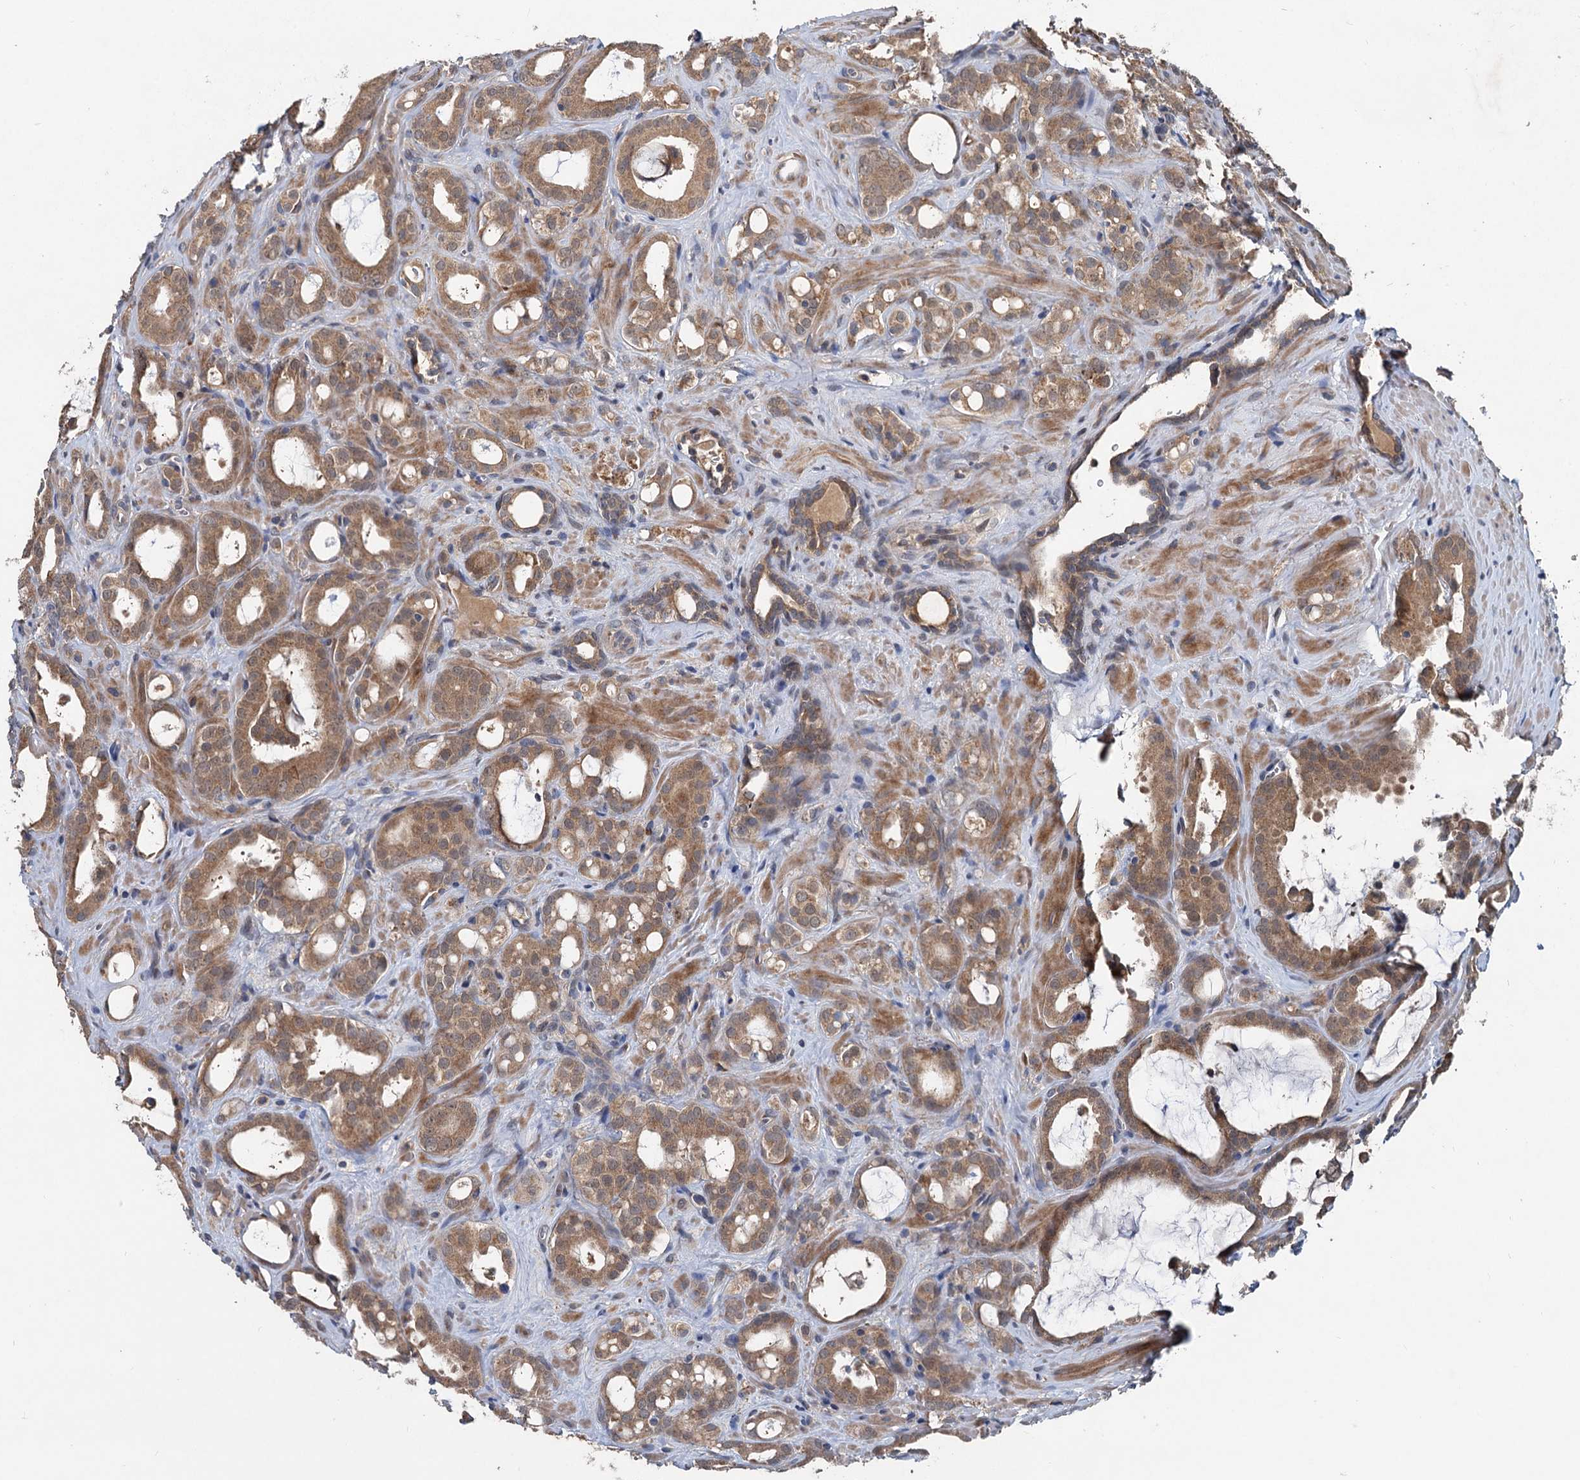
{"staining": {"intensity": "moderate", "quantity": ">75%", "location": "cytoplasmic/membranous"}, "tissue": "prostate cancer", "cell_type": "Tumor cells", "image_type": "cancer", "snomed": [{"axis": "morphology", "description": "Adenocarcinoma, High grade"}, {"axis": "topography", "description": "Prostate"}], "caption": "Prostate cancer (adenocarcinoma (high-grade)) tissue shows moderate cytoplasmic/membranous staining in approximately >75% of tumor cells, visualized by immunohistochemistry.", "gene": "OTUB1", "patient": {"sex": "male", "age": 72}}